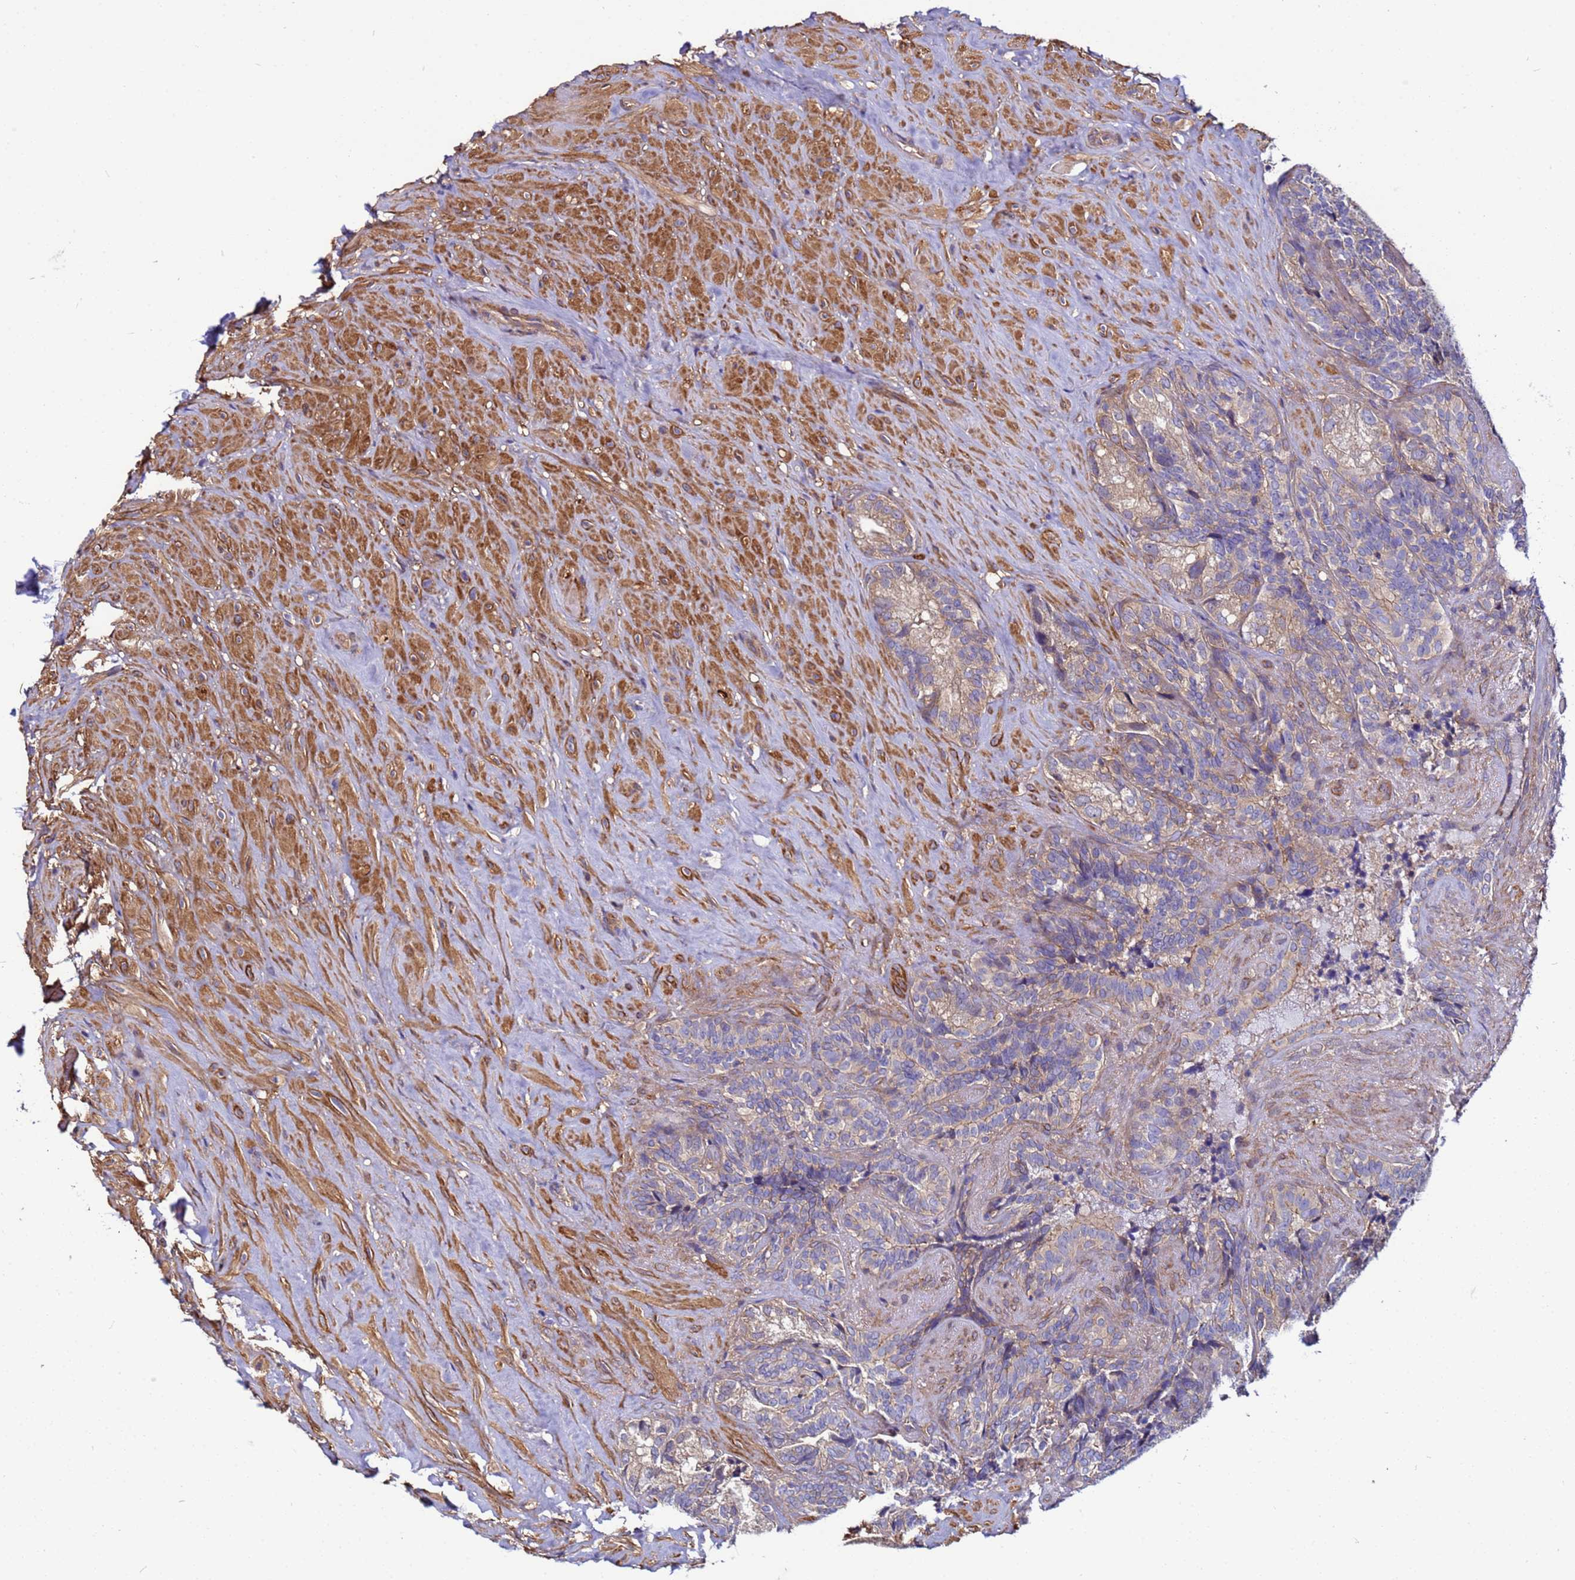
{"staining": {"intensity": "weak", "quantity": "25%-75%", "location": "cytoplasmic/membranous"}, "tissue": "seminal vesicle", "cell_type": "Glandular cells", "image_type": "normal", "snomed": [{"axis": "morphology", "description": "Normal tissue, NOS"}, {"axis": "topography", "description": "Seminal veicle"}], "caption": "DAB immunohistochemical staining of benign human seminal vesicle shows weak cytoplasmic/membranous protein staining in approximately 25%-75% of glandular cells. Immunohistochemistry stains the protein in brown and the nuclei are stained blue.", "gene": "STK38L", "patient": {"sex": "male", "age": 62}}